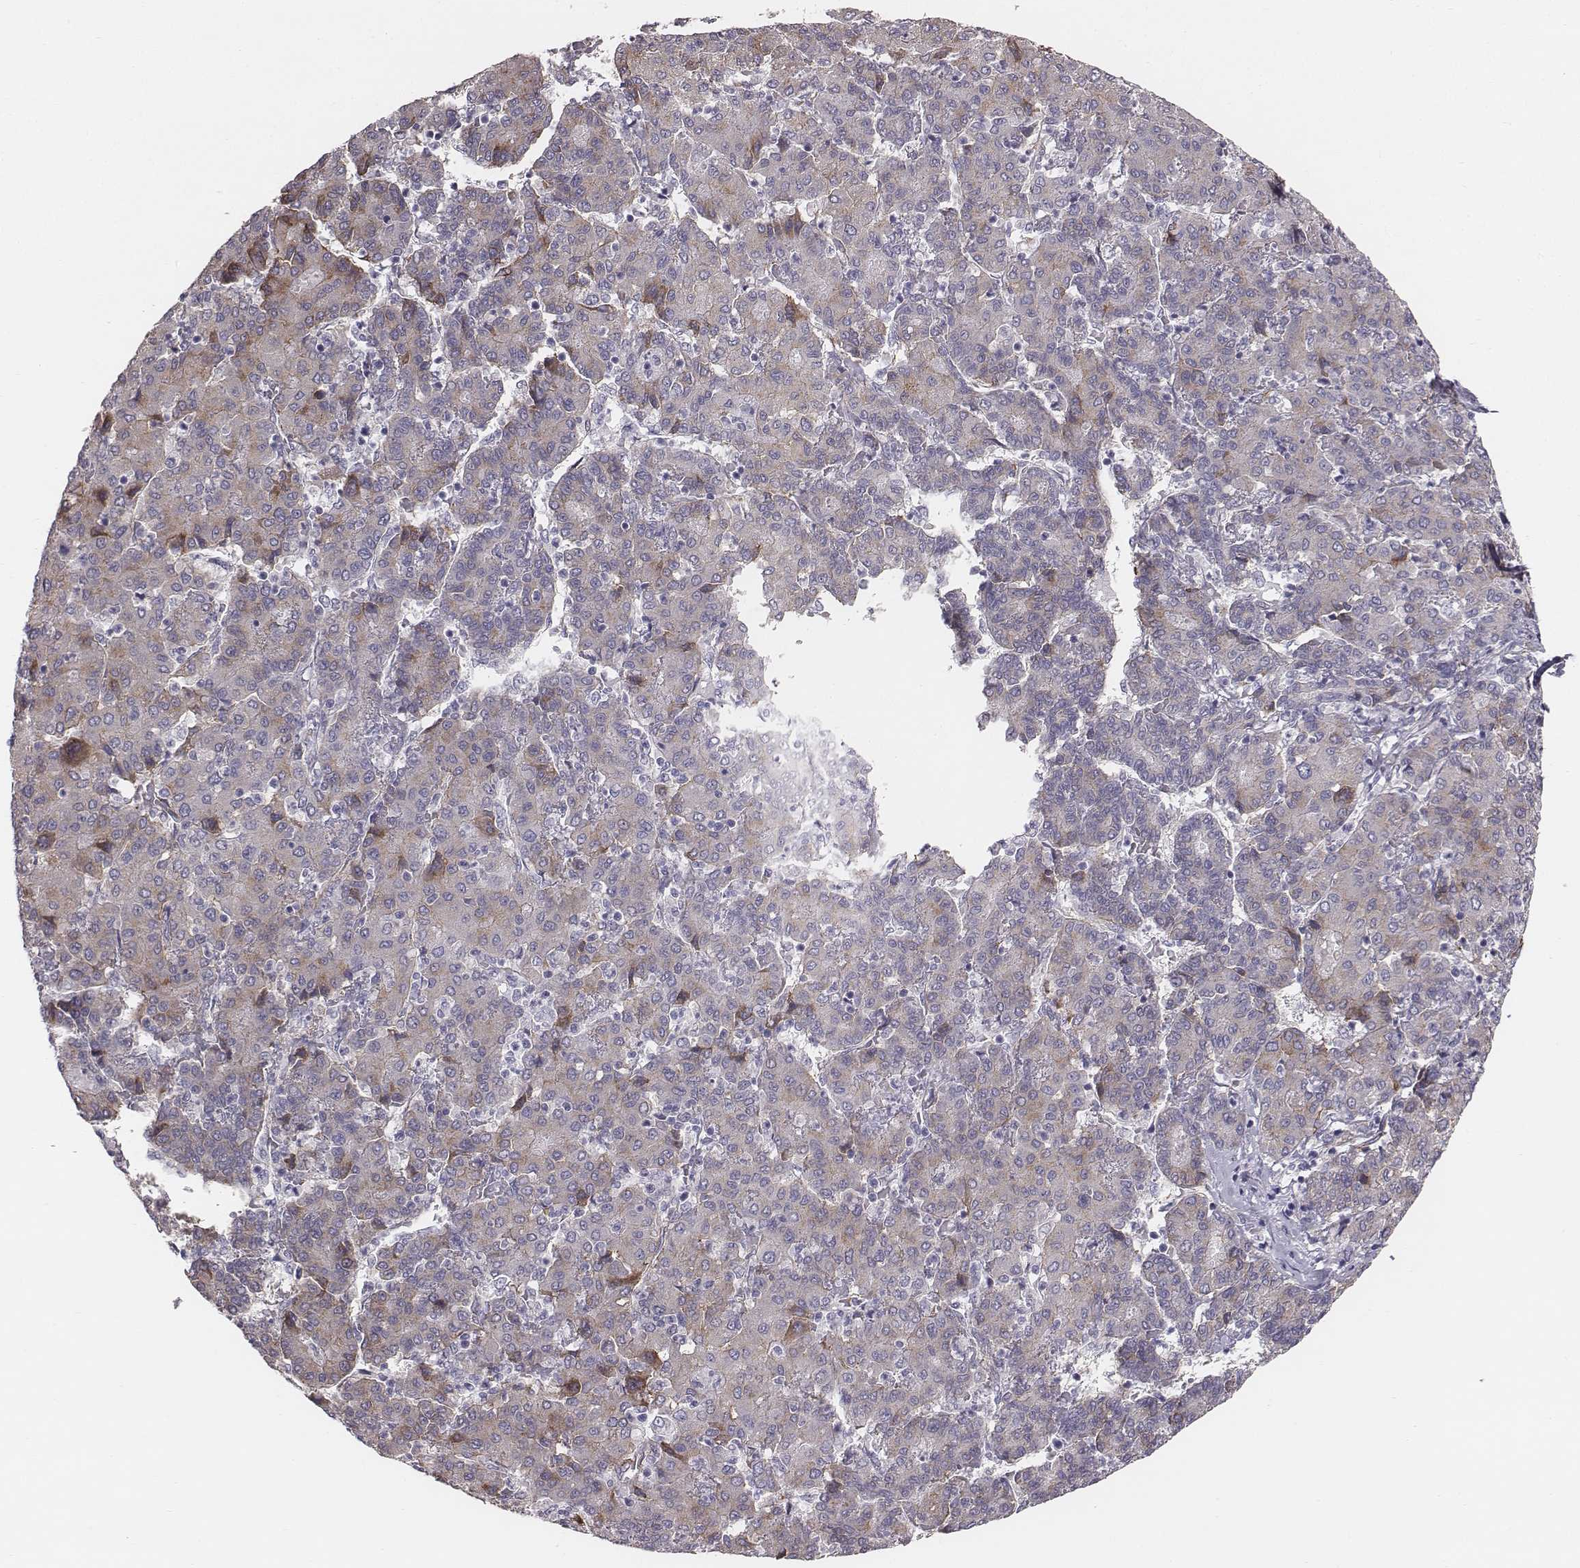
{"staining": {"intensity": "weak", "quantity": "<25%", "location": "cytoplasmic/membranous"}, "tissue": "liver cancer", "cell_type": "Tumor cells", "image_type": "cancer", "snomed": [{"axis": "morphology", "description": "Carcinoma, Hepatocellular, NOS"}, {"axis": "topography", "description": "Liver"}], "caption": "Liver hepatocellular carcinoma stained for a protein using immunohistochemistry (IHC) demonstrates no expression tumor cells.", "gene": "PRKCZ", "patient": {"sex": "male", "age": 65}}